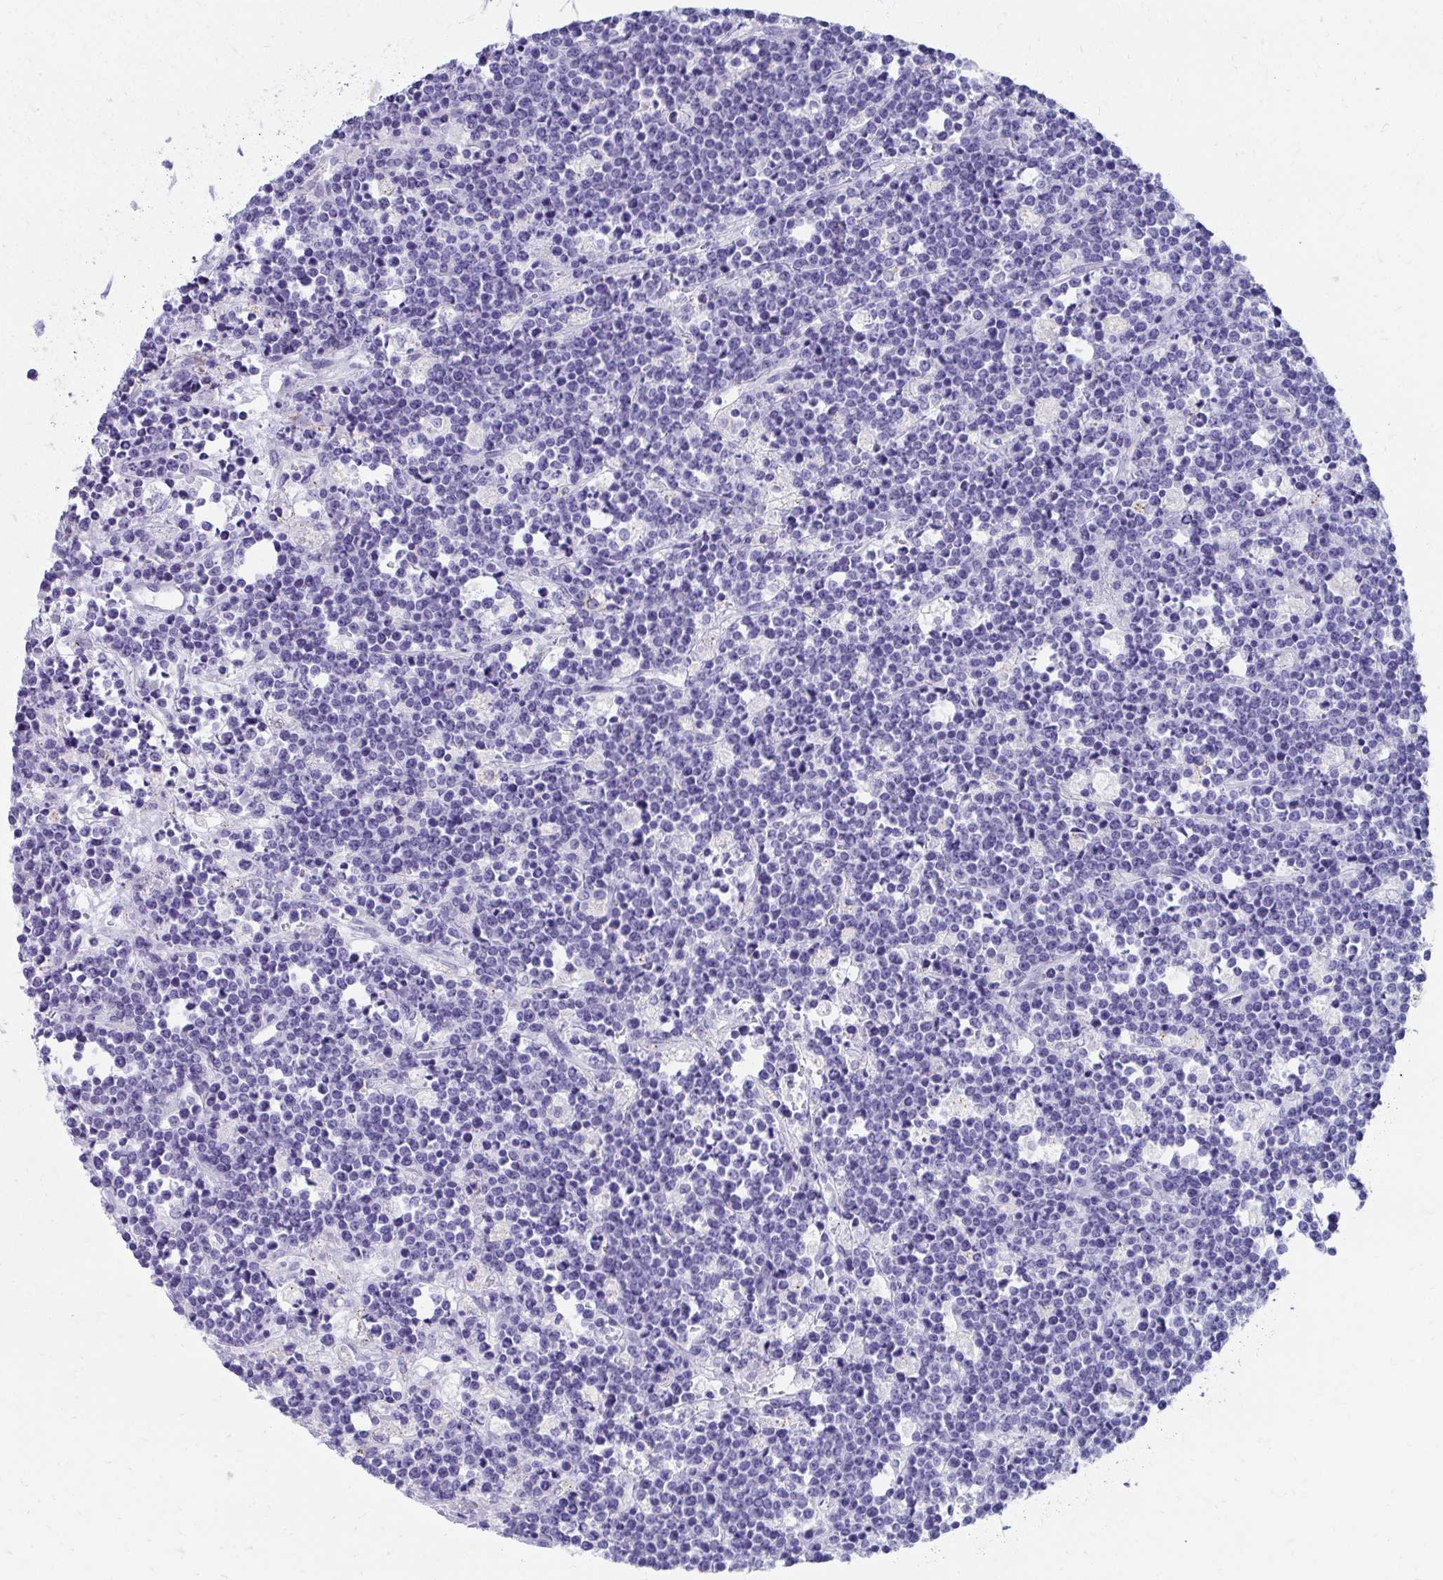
{"staining": {"intensity": "negative", "quantity": "none", "location": "none"}, "tissue": "lymphoma", "cell_type": "Tumor cells", "image_type": "cancer", "snomed": [{"axis": "morphology", "description": "Malignant lymphoma, non-Hodgkin's type, High grade"}, {"axis": "topography", "description": "Ovary"}], "caption": "There is no significant positivity in tumor cells of malignant lymphoma, non-Hodgkin's type (high-grade).", "gene": "SEC14L3", "patient": {"sex": "female", "age": 56}}